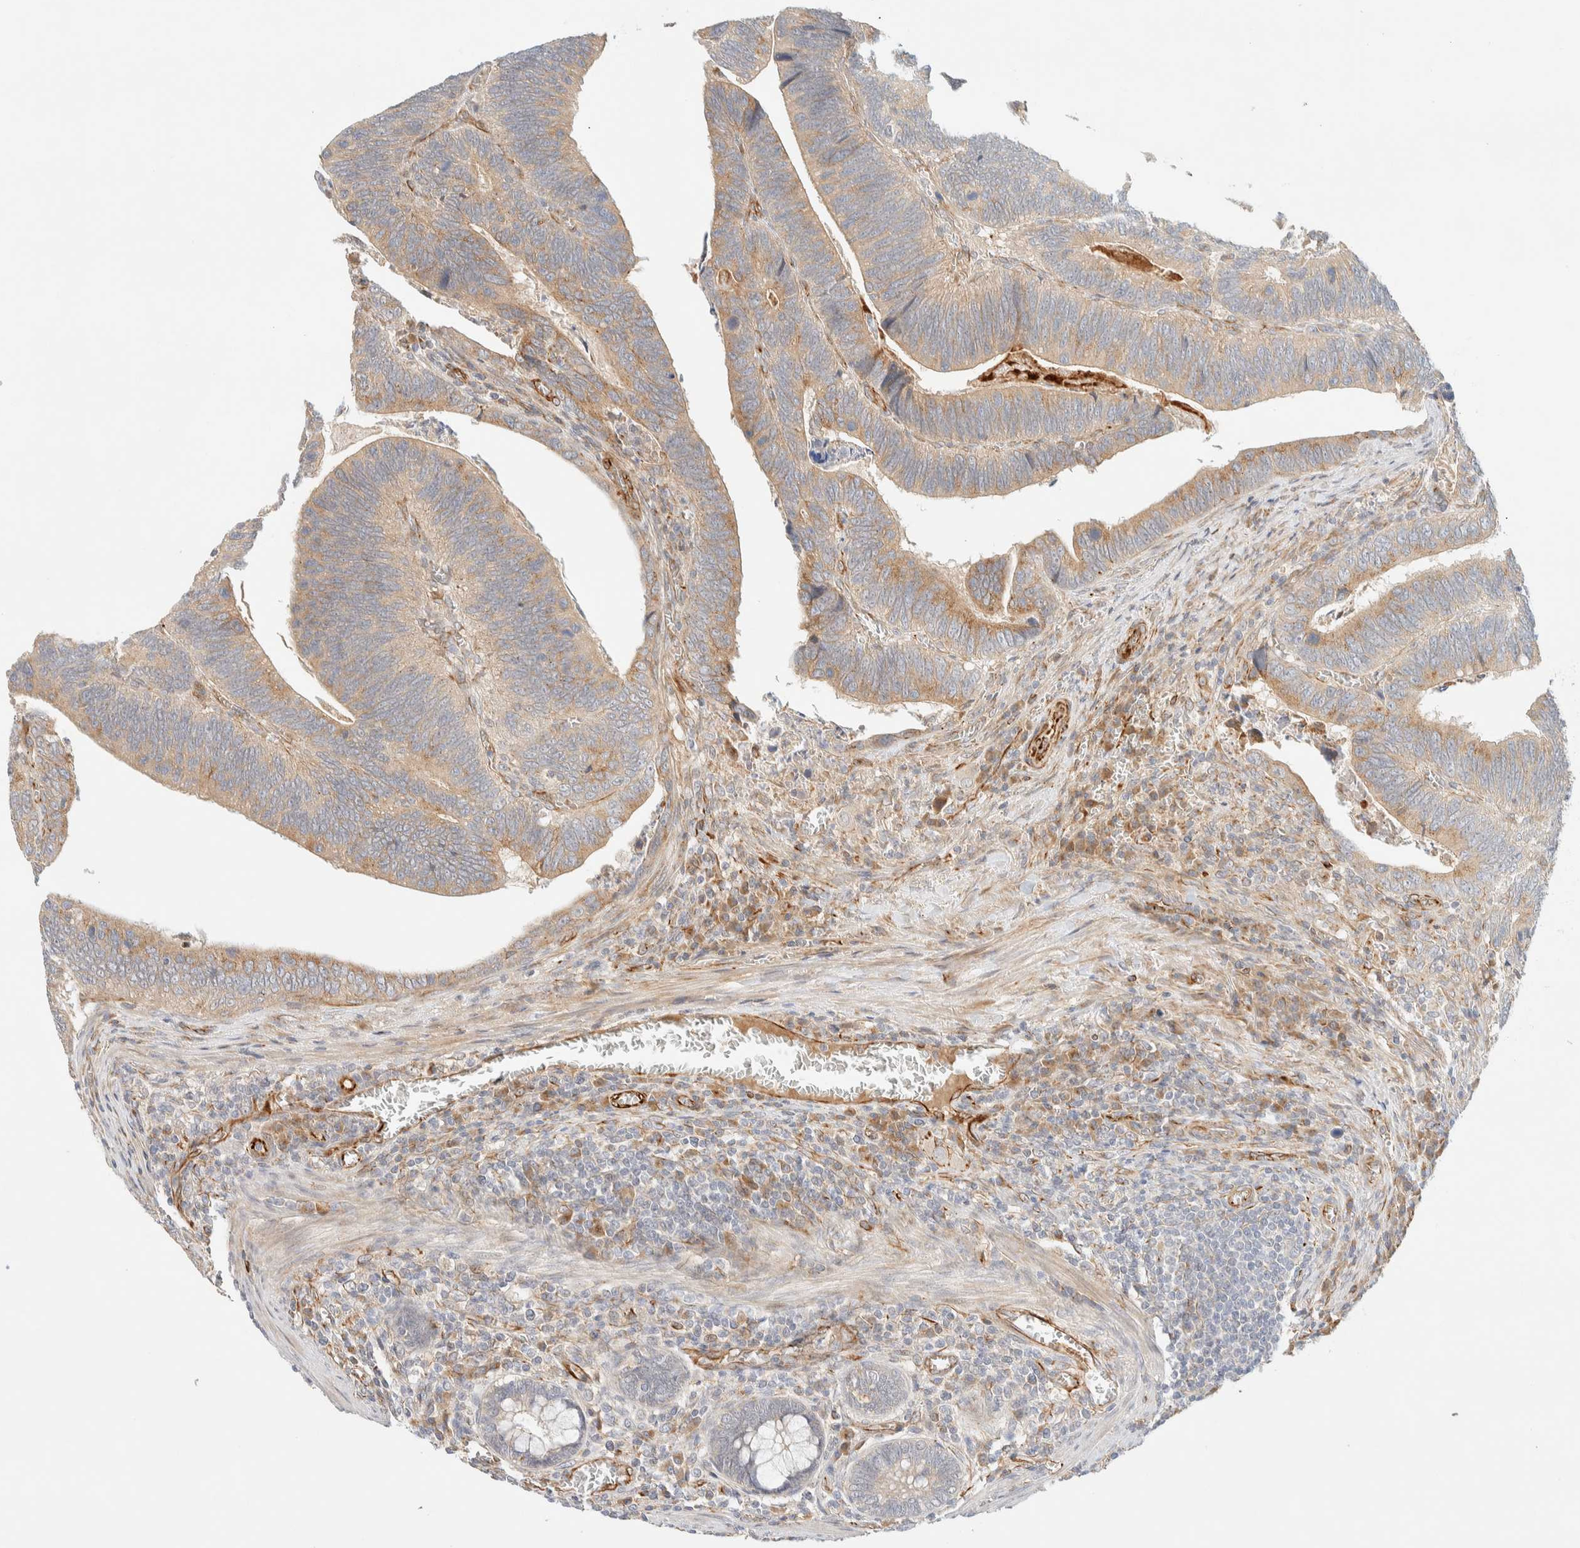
{"staining": {"intensity": "weak", "quantity": ">75%", "location": "cytoplasmic/membranous"}, "tissue": "colorectal cancer", "cell_type": "Tumor cells", "image_type": "cancer", "snomed": [{"axis": "morphology", "description": "Inflammation, NOS"}, {"axis": "morphology", "description": "Adenocarcinoma, NOS"}, {"axis": "topography", "description": "Colon"}], "caption": "Immunohistochemical staining of colorectal cancer (adenocarcinoma) reveals low levels of weak cytoplasmic/membranous protein expression in about >75% of tumor cells. The staining is performed using DAB (3,3'-diaminobenzidine) brown chromogen to label protein expression. The nuclei are counter-stained blue using hematoxylin.", "gene": "FAT1", "patient": {"sex": "male", "age": 72}}